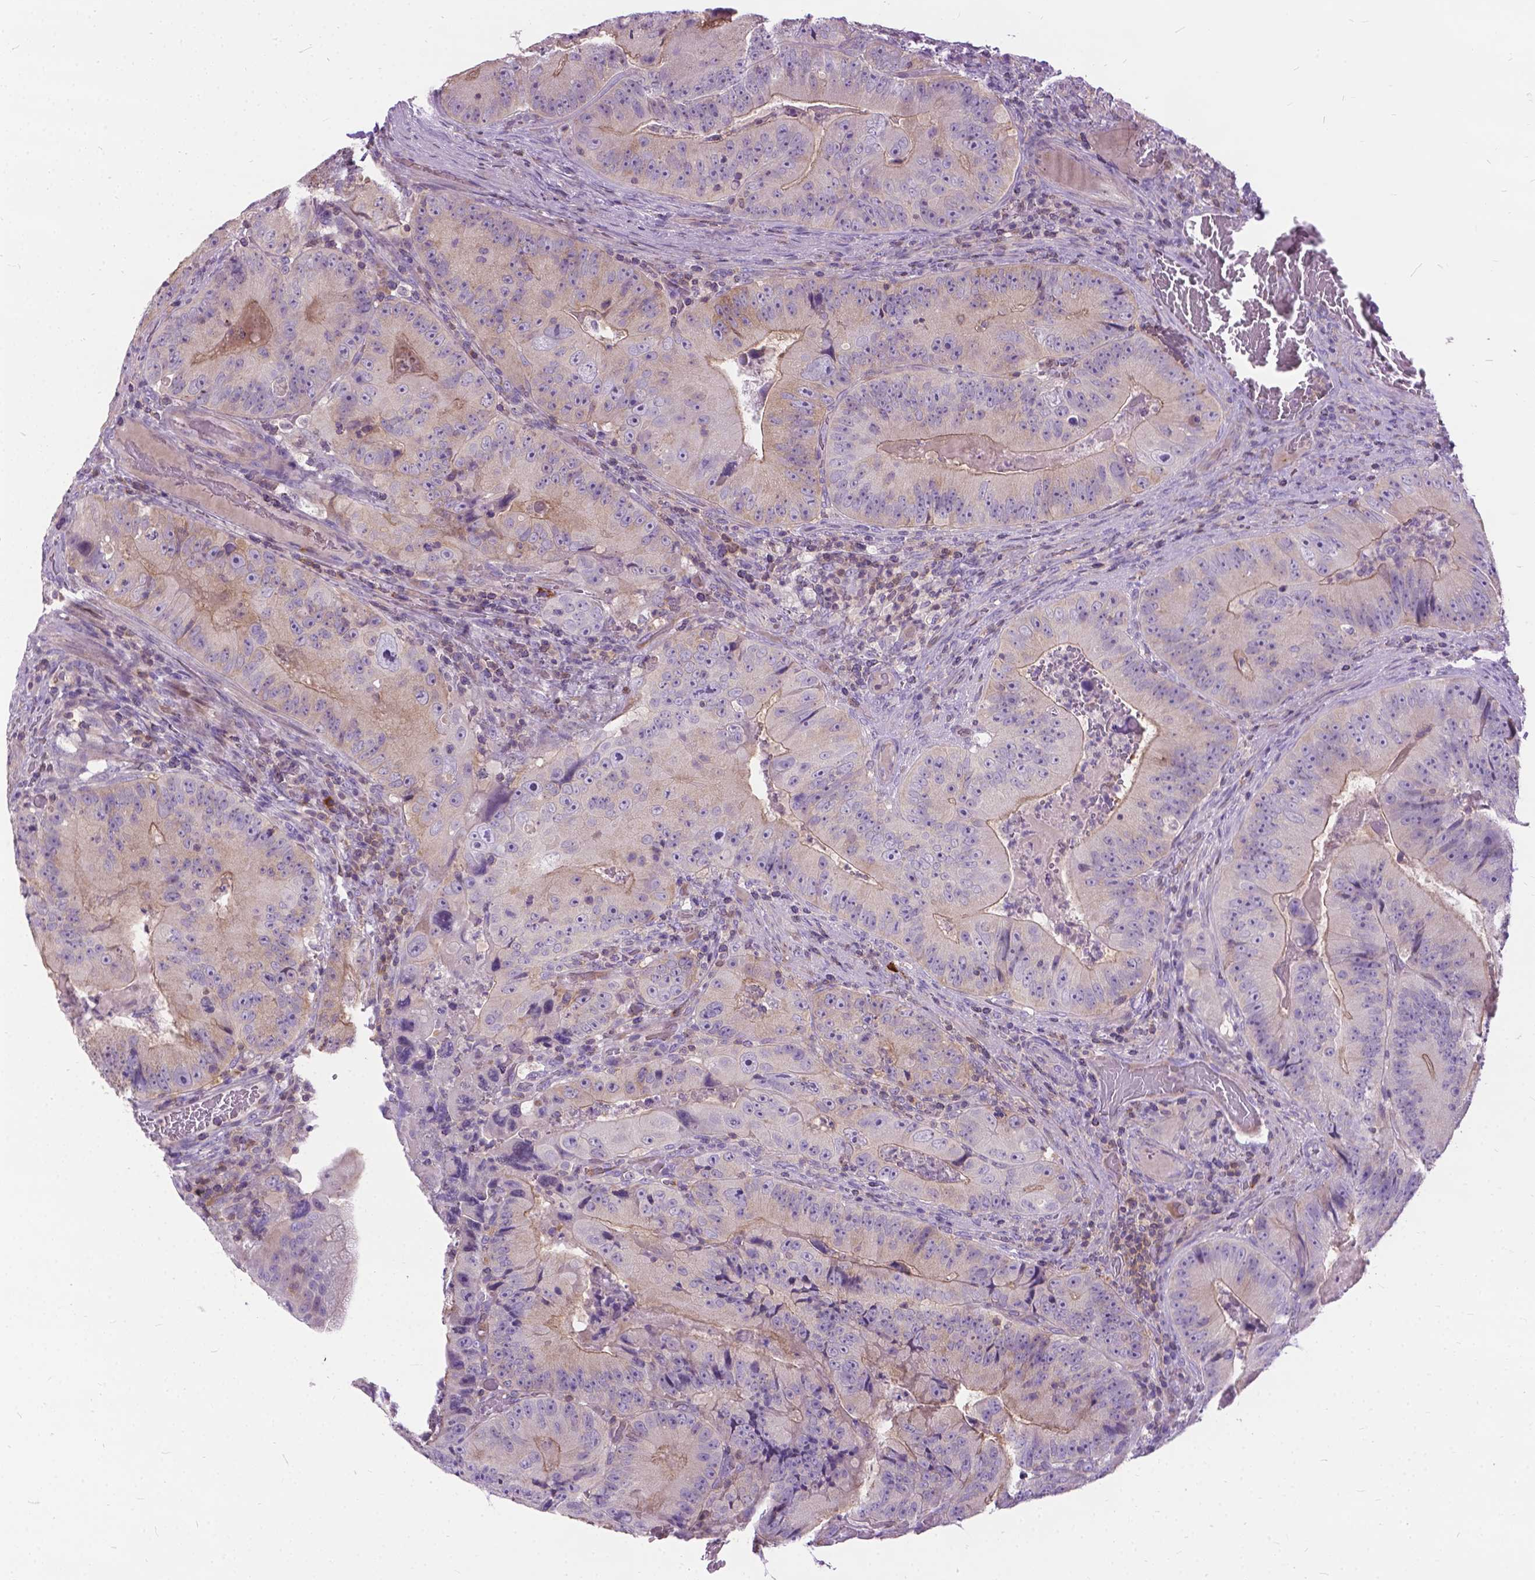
{"staining": {"intensity": "negative", "quantity": "none", "location": "none"}, "tissue": "colorectal cancer", "cell_type": "Tumor cells", "image_type": "cancer", "snomed": [{"axis": "morphology", "description": "Adenocarcinoma, NOS"}, {"axis": "topography", "description": "Colon"}], "caption": "Colorectal cancer (adenocarcinoma) was stained to show a protein in brown. There is no significant staining in tumor cells. Brightfield microscopy of IHC stained with DAB (3,3'-diaminobenzidine) (brown) and hematoxylin (blue), captured at high magnification.", "gene": "JAK3", "patient": {"sex": "female", "age": 86}}